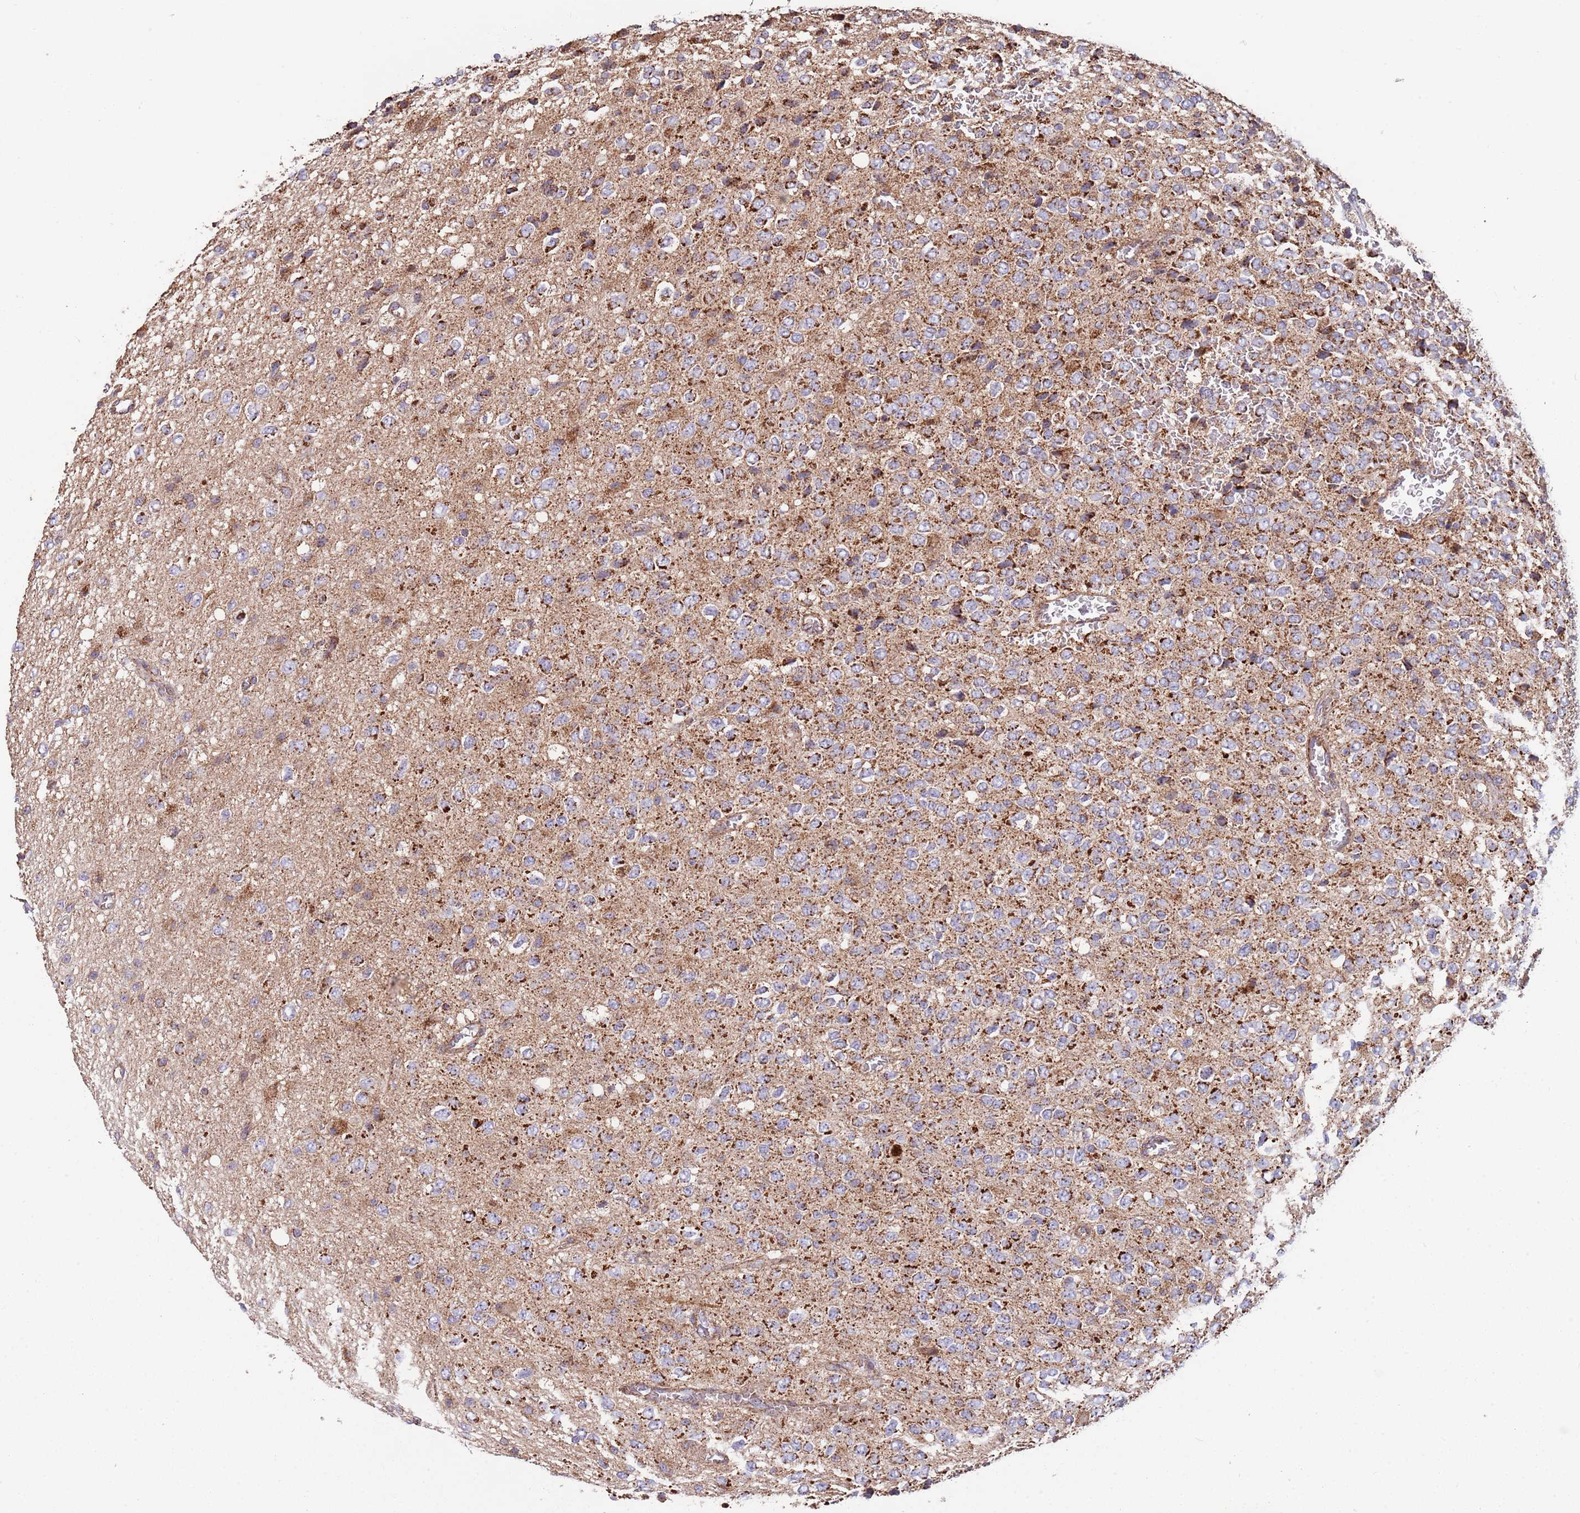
{"staining": {"intensity": "moderate", "quantity": "25%-75%", "location": "cytoplasmic/membranous"}, "tissue": "glioma", "cell_type": "Tumor cells", "image_type": "cancer", "snomed": [{"axis": "morphology", "description": "Glioma, malignant, High grade"}, {"axis": "topography", "description": "pancreas cauda"}], "caption": "The photomicrograph displays immunohistochemical staining of glioma. There is moderate cytoplasmic/membranous expression is present in about 25%-75% of tumor cells.", "gene": "ATP5PD", "patient": {"sex": "male", "age": 60}}